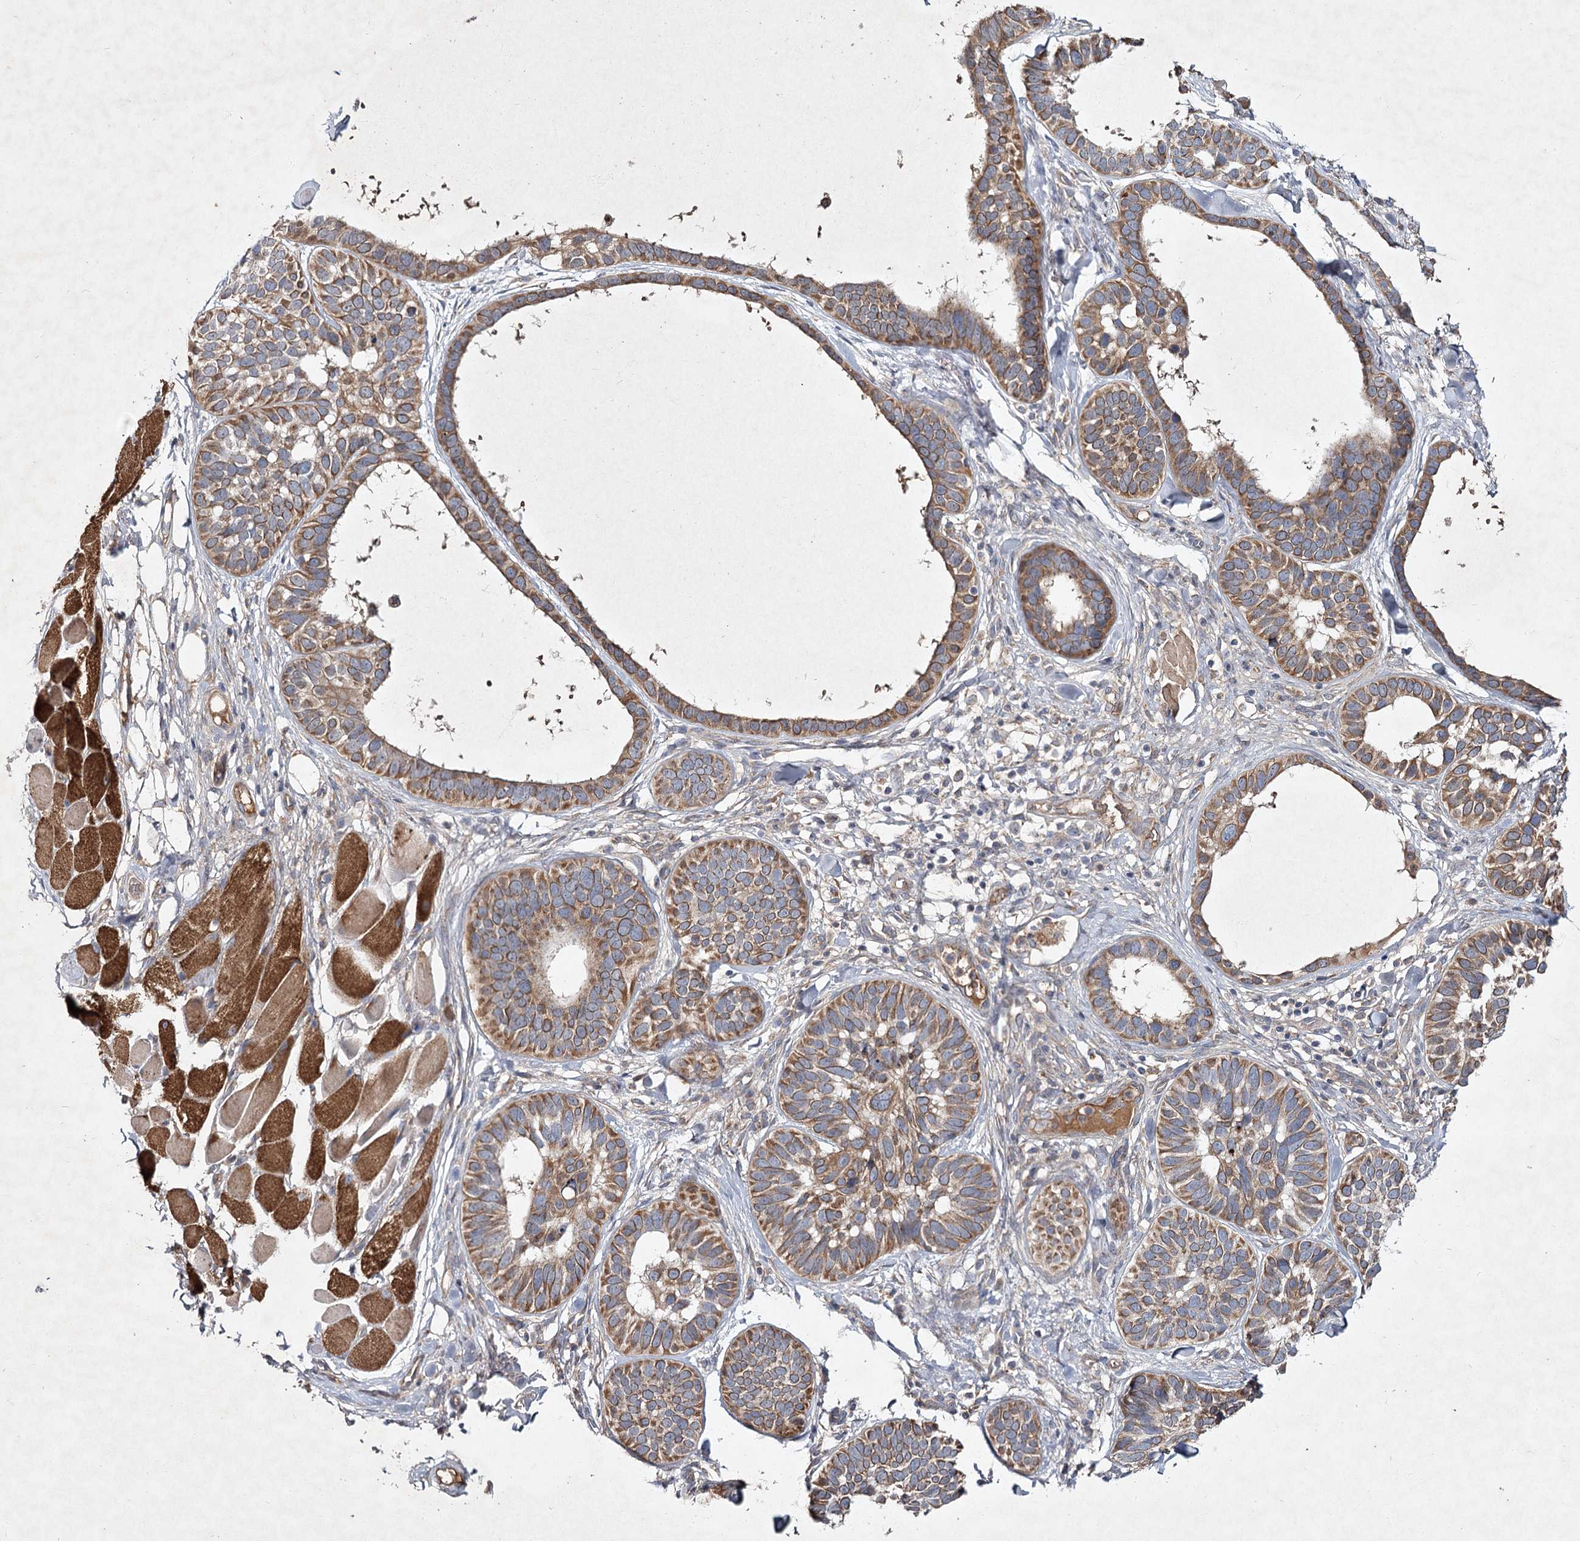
{"staining": {"intensity": "moderate", "quantity": ">75%", "location": "cytoplasmic/membranous"}, "tissue": "skin cancer", "cell_type": "Tumor cells", "image_type": "cancer", "snomed": [{"axis": "morphology", "description": "Basal cell carcinoma"}, {"axis": "topography", "description": "Skin"}], "caption": "Moderate cytoplasmic/membranous positivity is appreciated in about >75% of tumor cells in skin cancer.", "gene": "MFN1", "patient": {"sex": "male", "age": 62}}